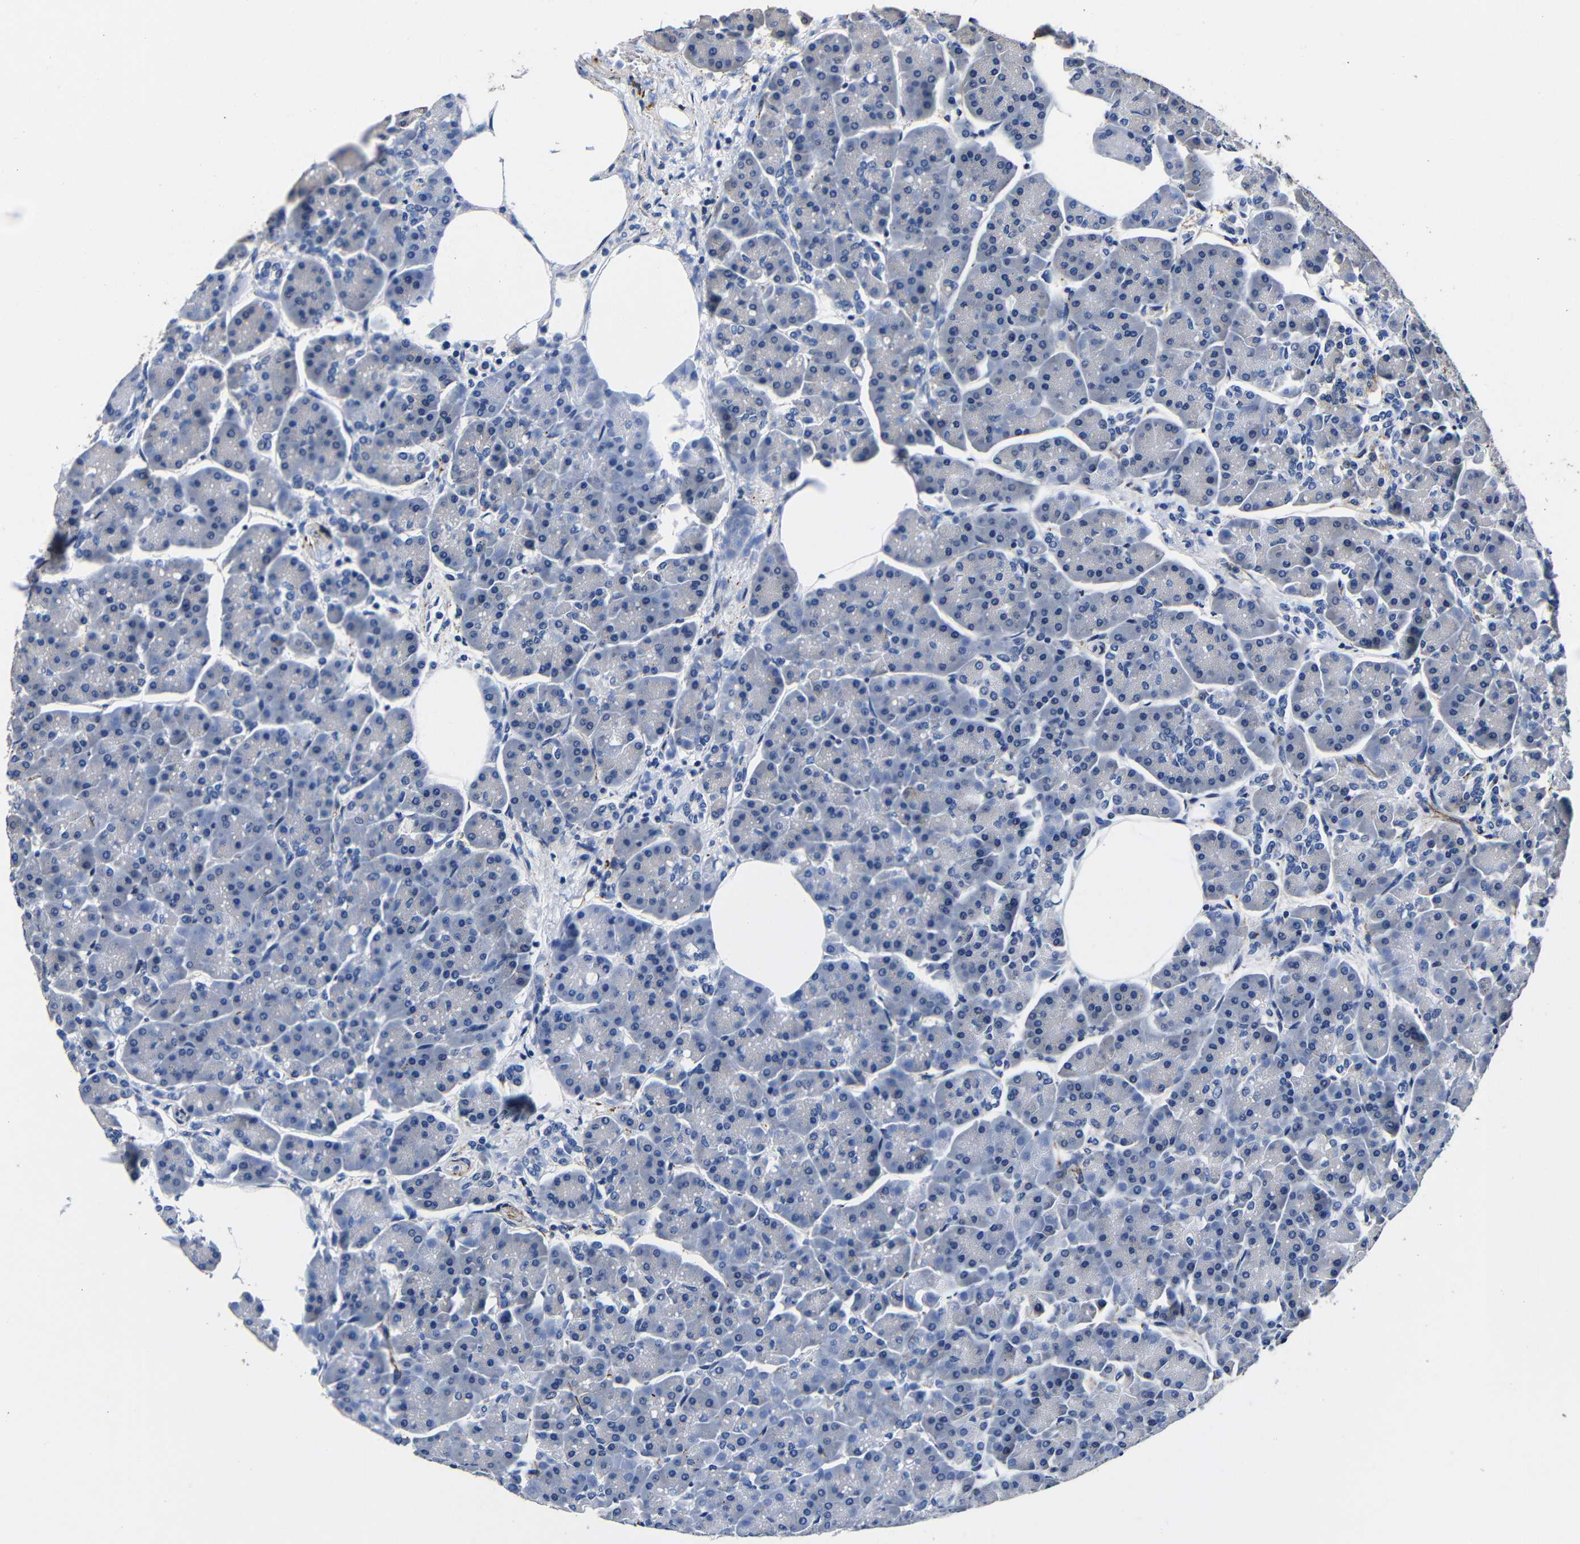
{"staining": {"intensity": "negative", "quantity": "none", "location": "none"}, "tissue": "pancreas", "cell_type": "Exocrine glandular cells", "image_type": "normal", "snomed": [{"axis": "morphology", "description": "Normal tissue, NOS"}, {"axis": "topography", "description": "Pancreas"}], "caption": "Immunohistochemistry (IHC) of normal pancreas shows no expression in exocrine glandular cells.", "gene": "LRIG1", "patient": {"sex": "female", "age": 70}}